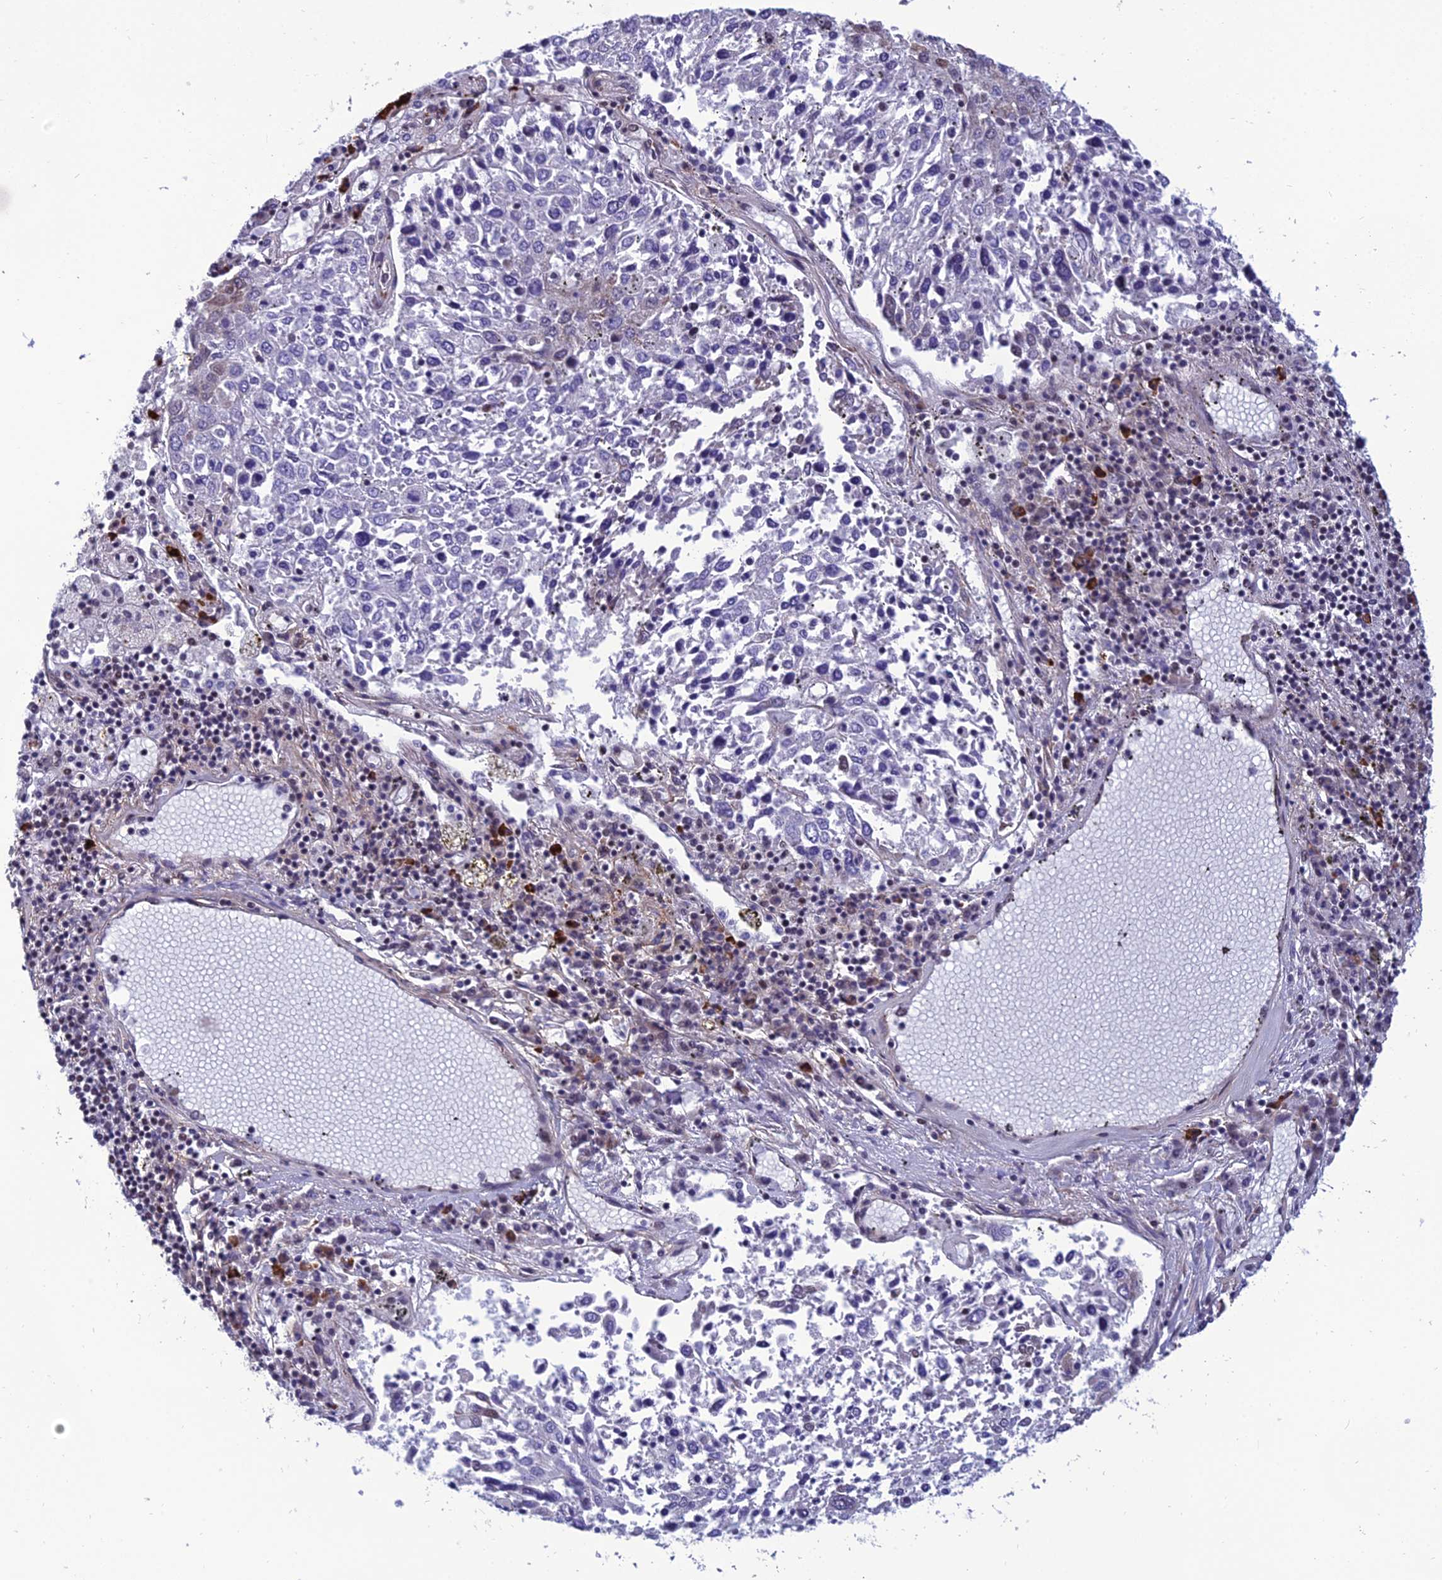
{"staining": {"intensity": "moderate", "quantity": "<25%", "location": "nuclear"}, "tissue": "lung cancer", "cell_type": "Tumor cells", "image_type": "cancer", "snomed": [{"axis": "morphology", "description": "Squamous cell carcinoma, NOS"}, {"axis": "topography", "description": "Lung"}], "caption": "Immunohistochemistry staining of lung squamous cell carcinoma, which shows low levels of moderate nuclear staining in about <25% of tumor cells indicating moderate nuclear protein expression. The staining was performed using DAB (3,3'-diaminobenzidine) (brown) for protein detection and nuclei were counterstained in hematoxylin (blue).", "gene": "RSRC1", "patient": {"sex": "male", "age": 65}}